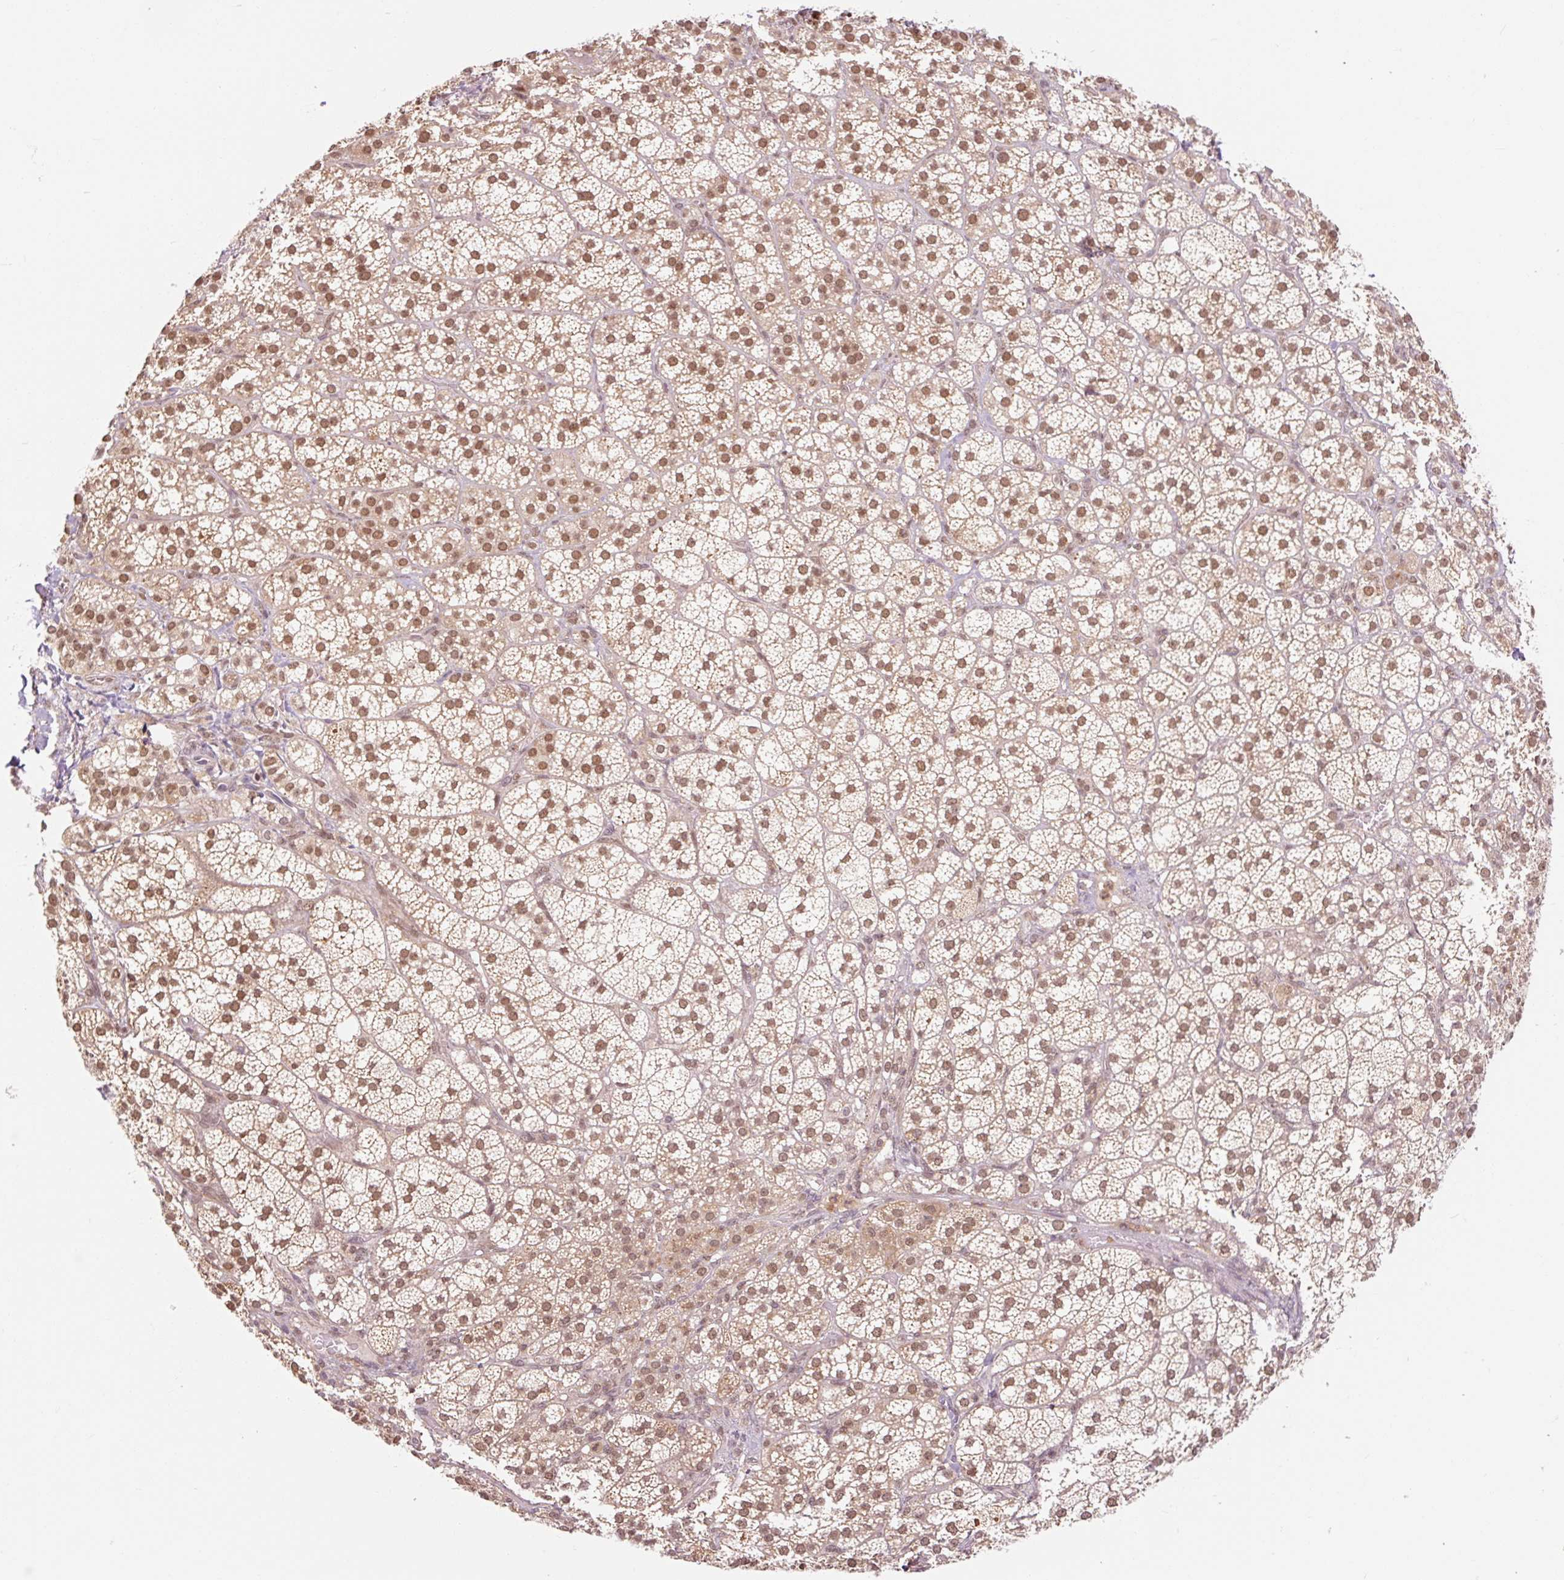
{"staining": {"intensity": "moderate", "quantity": ">75%", "location": "cytoplasmic/membranous,nuclear"}, "tissue": "adrenal gland", "cell_type": "Glandular cells", "image_type": "normal", "snomed": [{"axis": "morphology", "description": "Normal tissue, NOS"}, {"axis": "topography", "description": "Adrenal gland"}], "caption": "DAB immunohistochemical staining of normal human adrenal gland displays moderate cytoplasmic/membranous,nuclear protein expression in approximately >75% of glandular cells.", "gene": "CSTF1", "patient": {"sex": "female", "age": 60}}